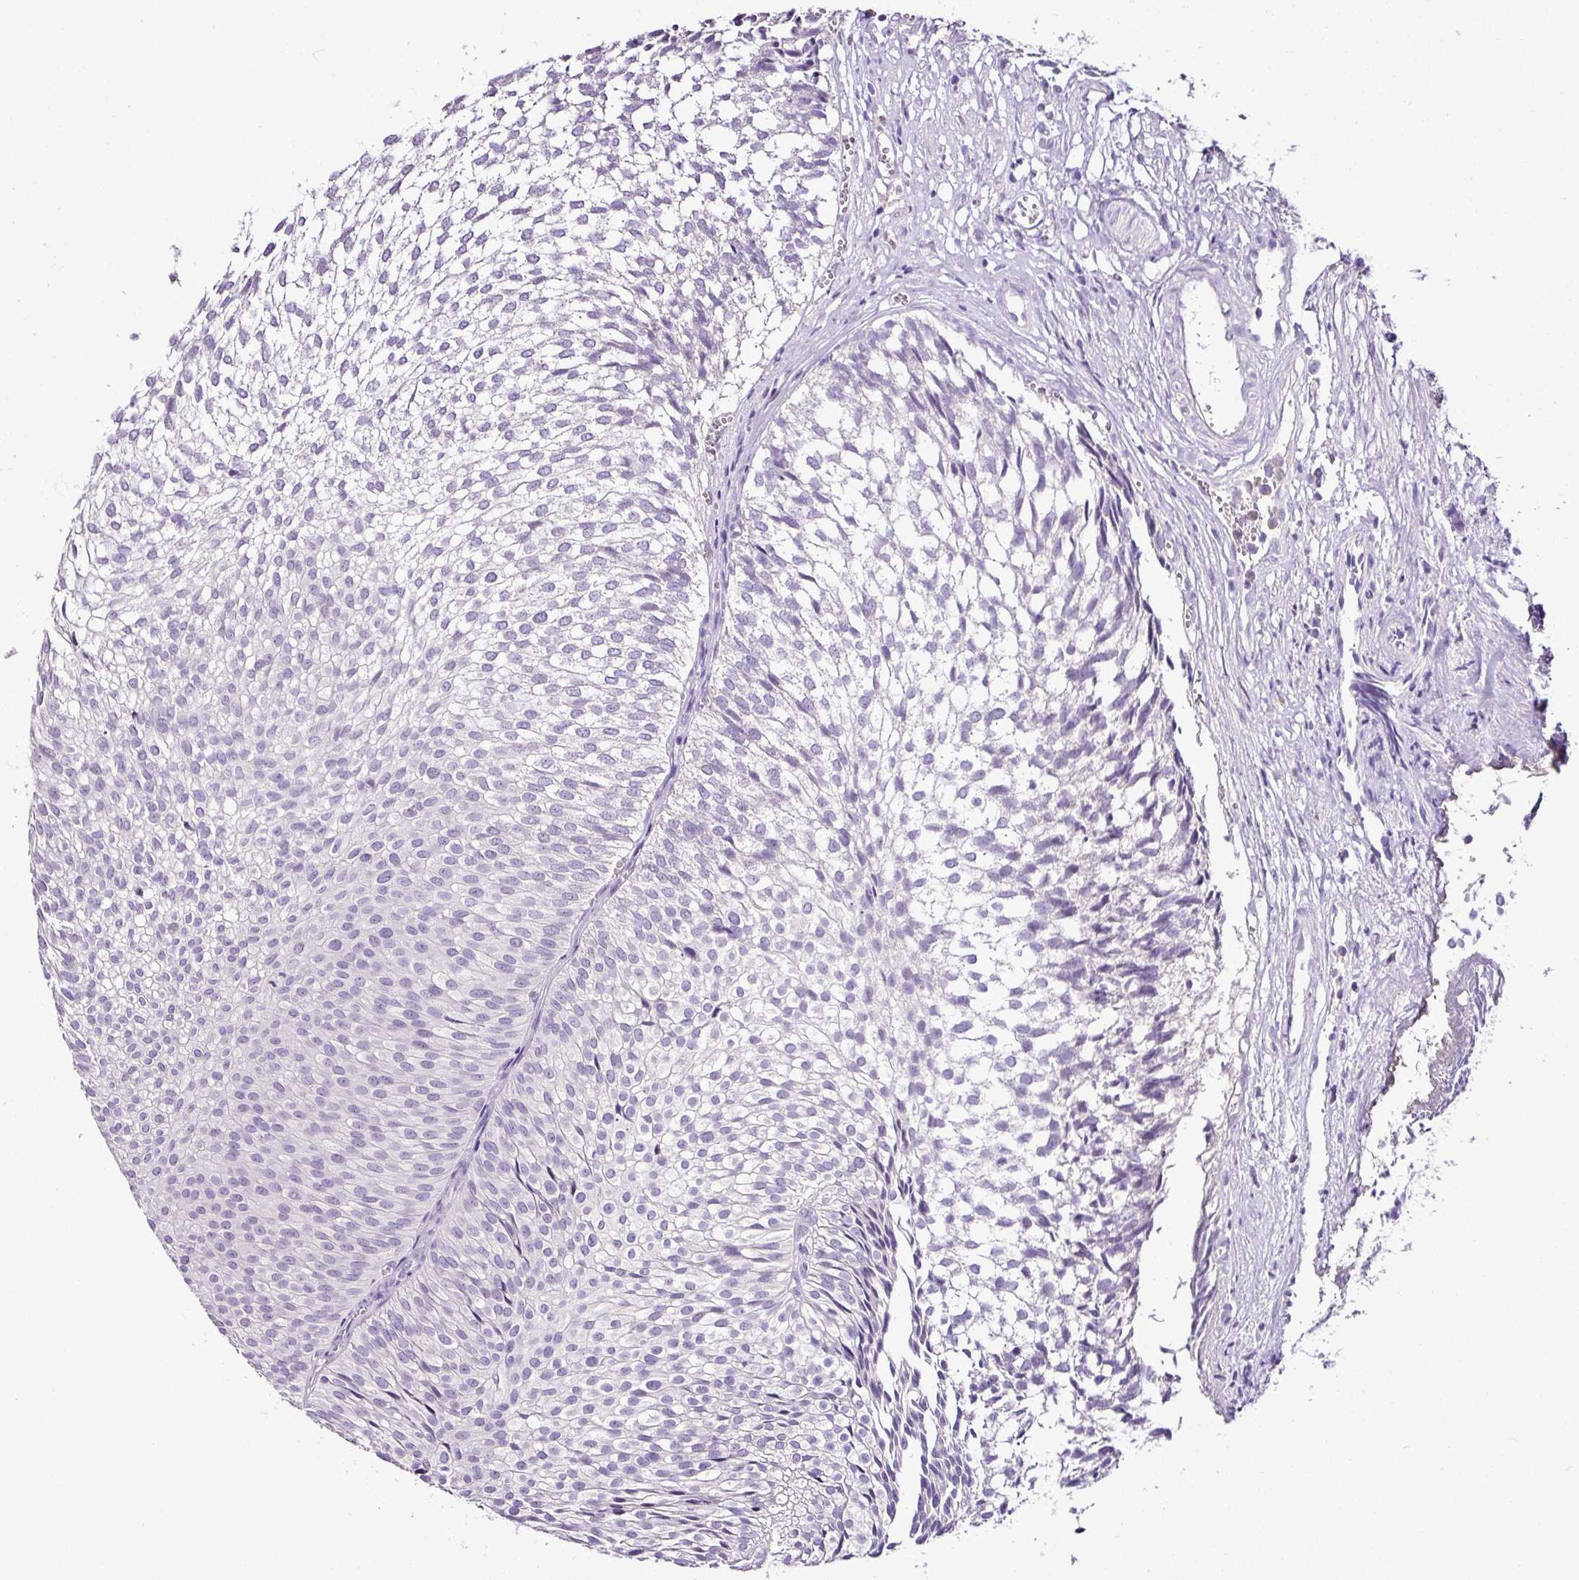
{"staining": {"intensity": "negative", "quantity": "none", "location": "none"}, "tissue": "urothelial cancer", "cell_type": "Tumor cells", "image_type": "cancer", "snomed": [{"axis": "morphology", "description": "Urothelial carcinoma, Low grade"}, {"axis": "topography", "description": "Urinary bladder"}], "caption": "Protein analysis of urothelial cancer displays no significant expression in tumor cells.", "gene": "ESR1", "patient": {"sex": "male", "age": 91}}